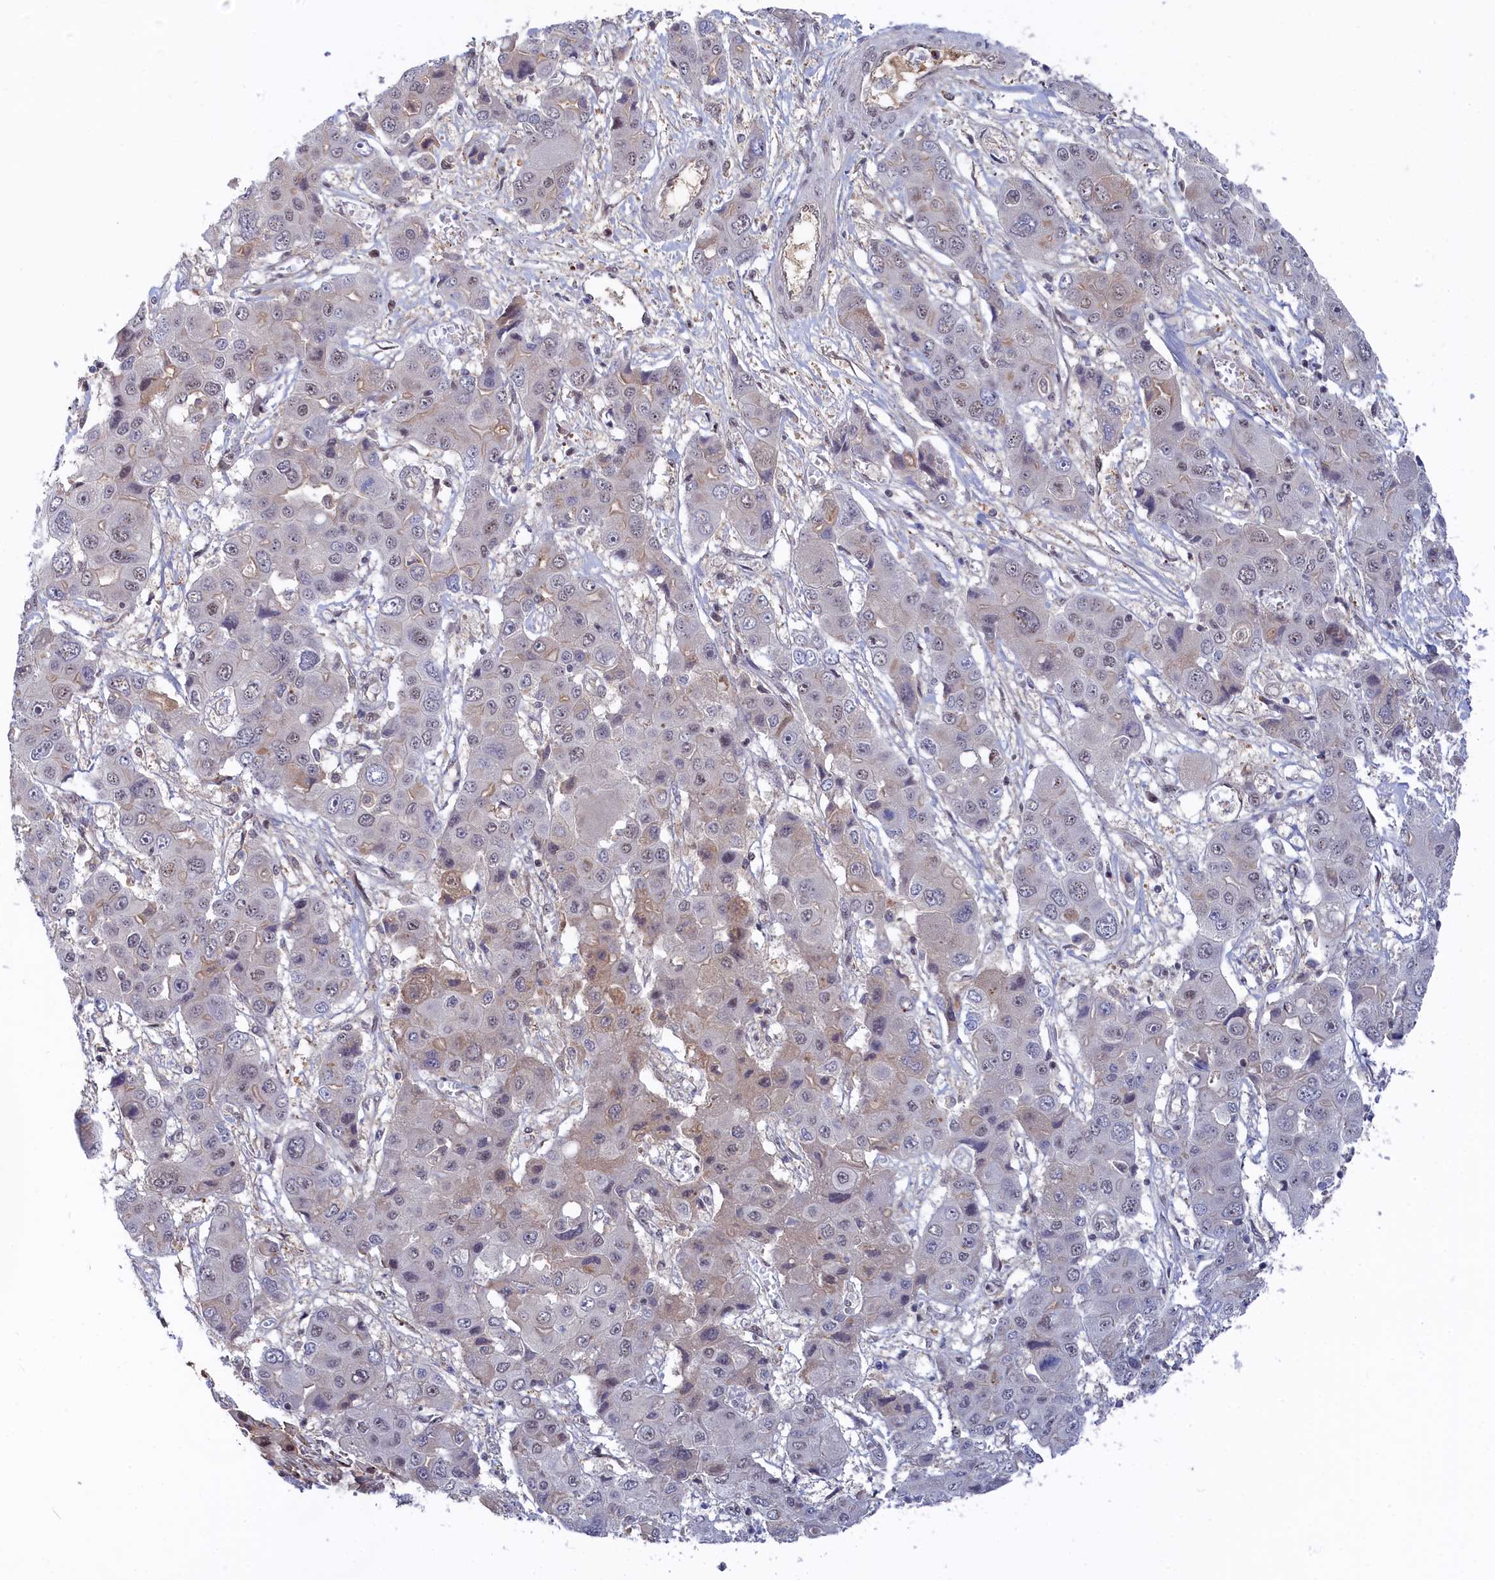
{"staining": {"intensity": "weak", "quantity": "<25%", "location": "nuclear"}, "tissue": "liver cancer", "cell_type": "Tumor cells", "image_type": "cancer", "snomed": [{"axis": "morphology", "description": "Cholangiocarcinoma"}, {"axis": "topography", "description": "Liver"}], "caption": "DAB (3,3'-diaminobenzidine) immunohistochemical staining of liver cancer (cholangiocarcinoma) reveals no significant expression in tumor cells.", "gene": "TAB1", "patient": {"sex": "male", "age": 67}}